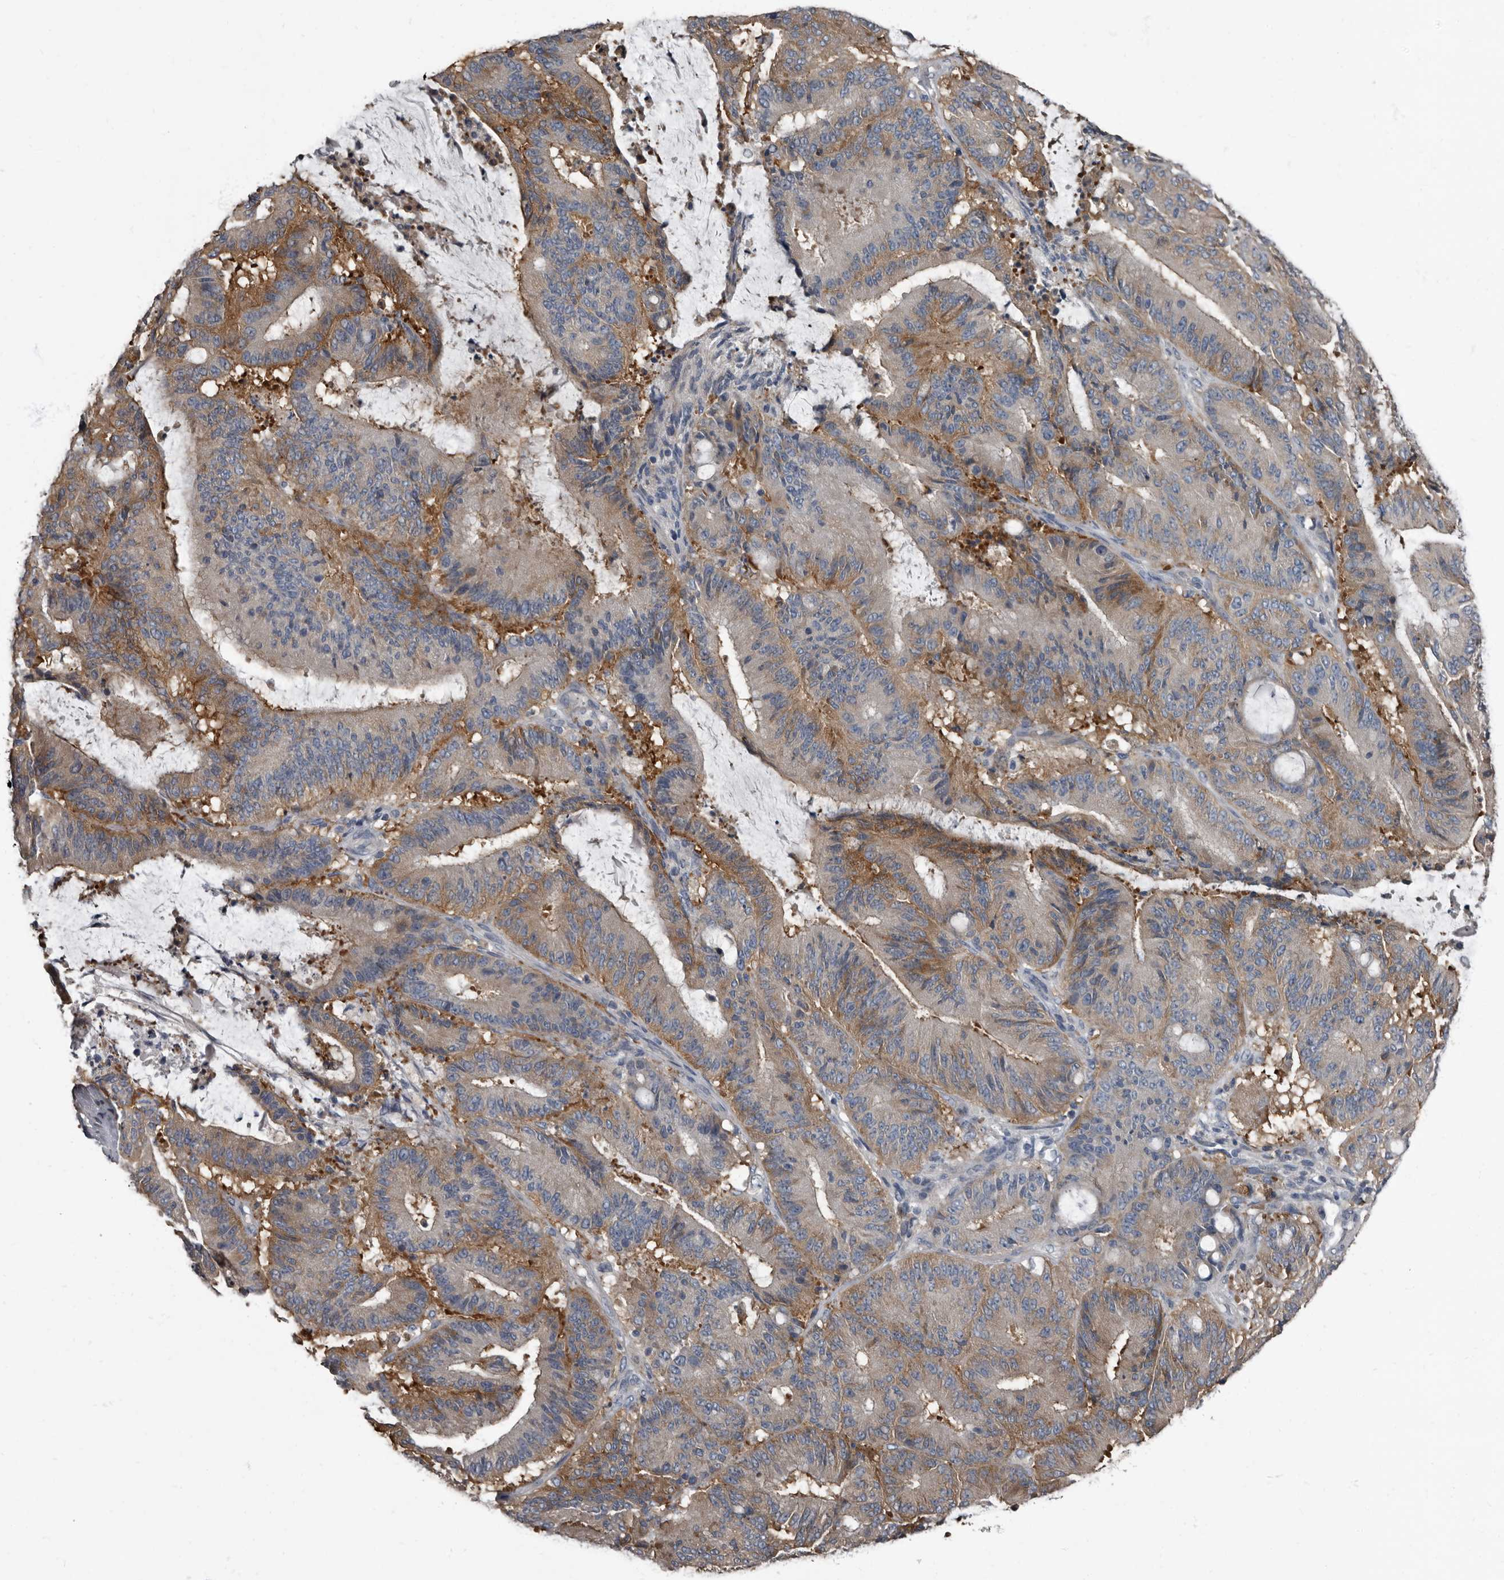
{"staining": {"intensity": "moderate", "quantity": "<25%", "location": "cytoplasmic/membranous"}, "tissue": "liver cancer", "cell_type": "Tumor cells", "image_type": "cancer", "snomed": [{"axis": "morphology", "description": "Normal tissue, NOS"}, {"axis": "morphology", "description": "Cholangiocarcinoma"}, {"axis": "topography", "description": "Liver"}, {"axis": "topography", "description": "Peripheral nerve tissue"}], "caption": "DAB (3,3'-diaminobenzidine) immunohistochemical staining of liver cholangiocarcinoma exhibits moderate cytoplasmic/membranous protein expression in approximately <25% of tumor cells.", "gene": "TPD52L1", "patient": {"sex": "female", "age": 73}}